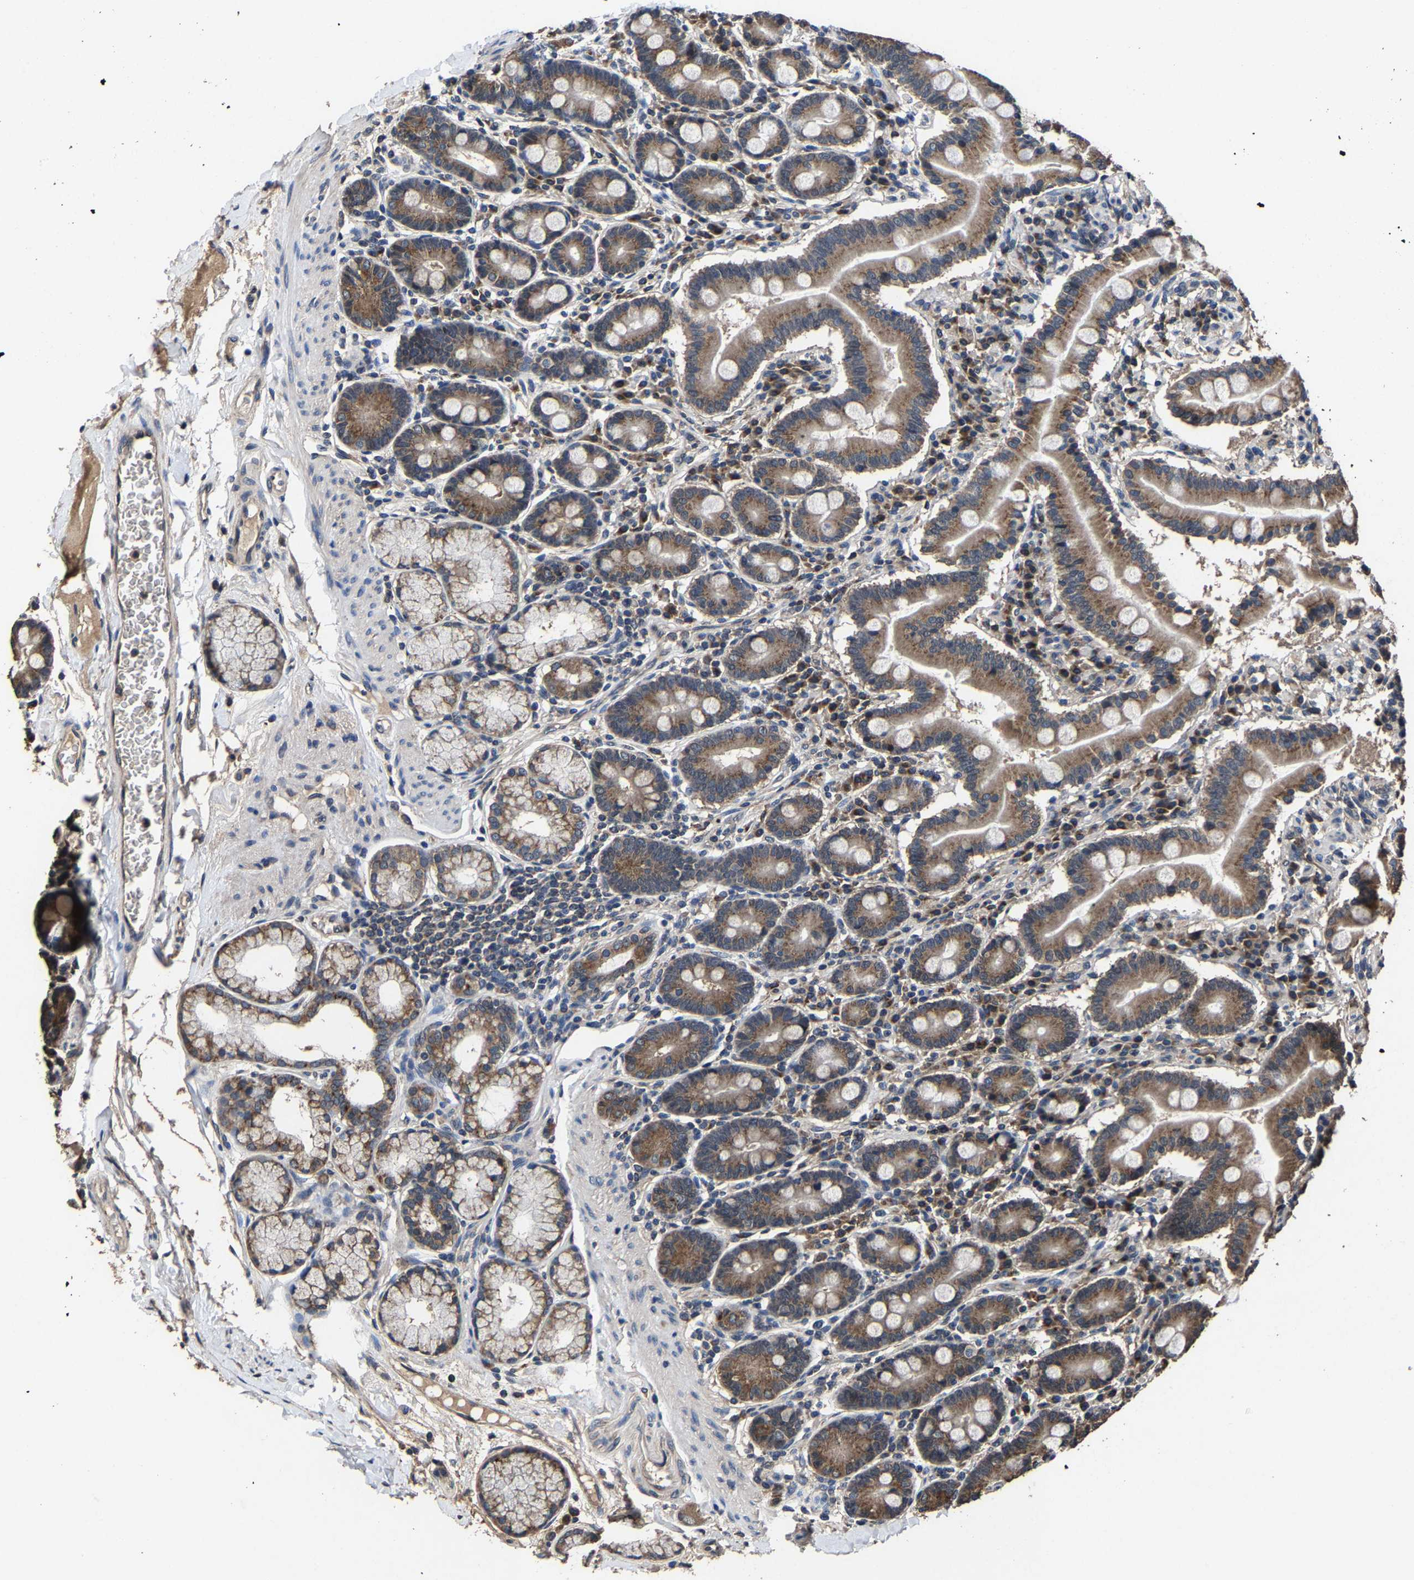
{"staining": {"intensity": "moderate", "quantity": ">75%", "location": "cytoplasmic/membranous"}, "tissue": "duodenum", "cell_type": "Glandular cells", "image_type": "normal", "snomed": [{"axis": "morphology", "description": "Normal tissue, NOS"}, {"axis": "topography", "description": "Duodenum"}], "caption": "IHC histopathology image of unremarkable duodenum: duodenum stained using IHC reveals medium levels of moderate protein expression localized specifically in the cytoplasmic/membranous of glandular cells, appearing as a cytoplasmic/membranous brown color.", "gene": "EBAG9", "patient": {"sex": "male", "age": 50}}